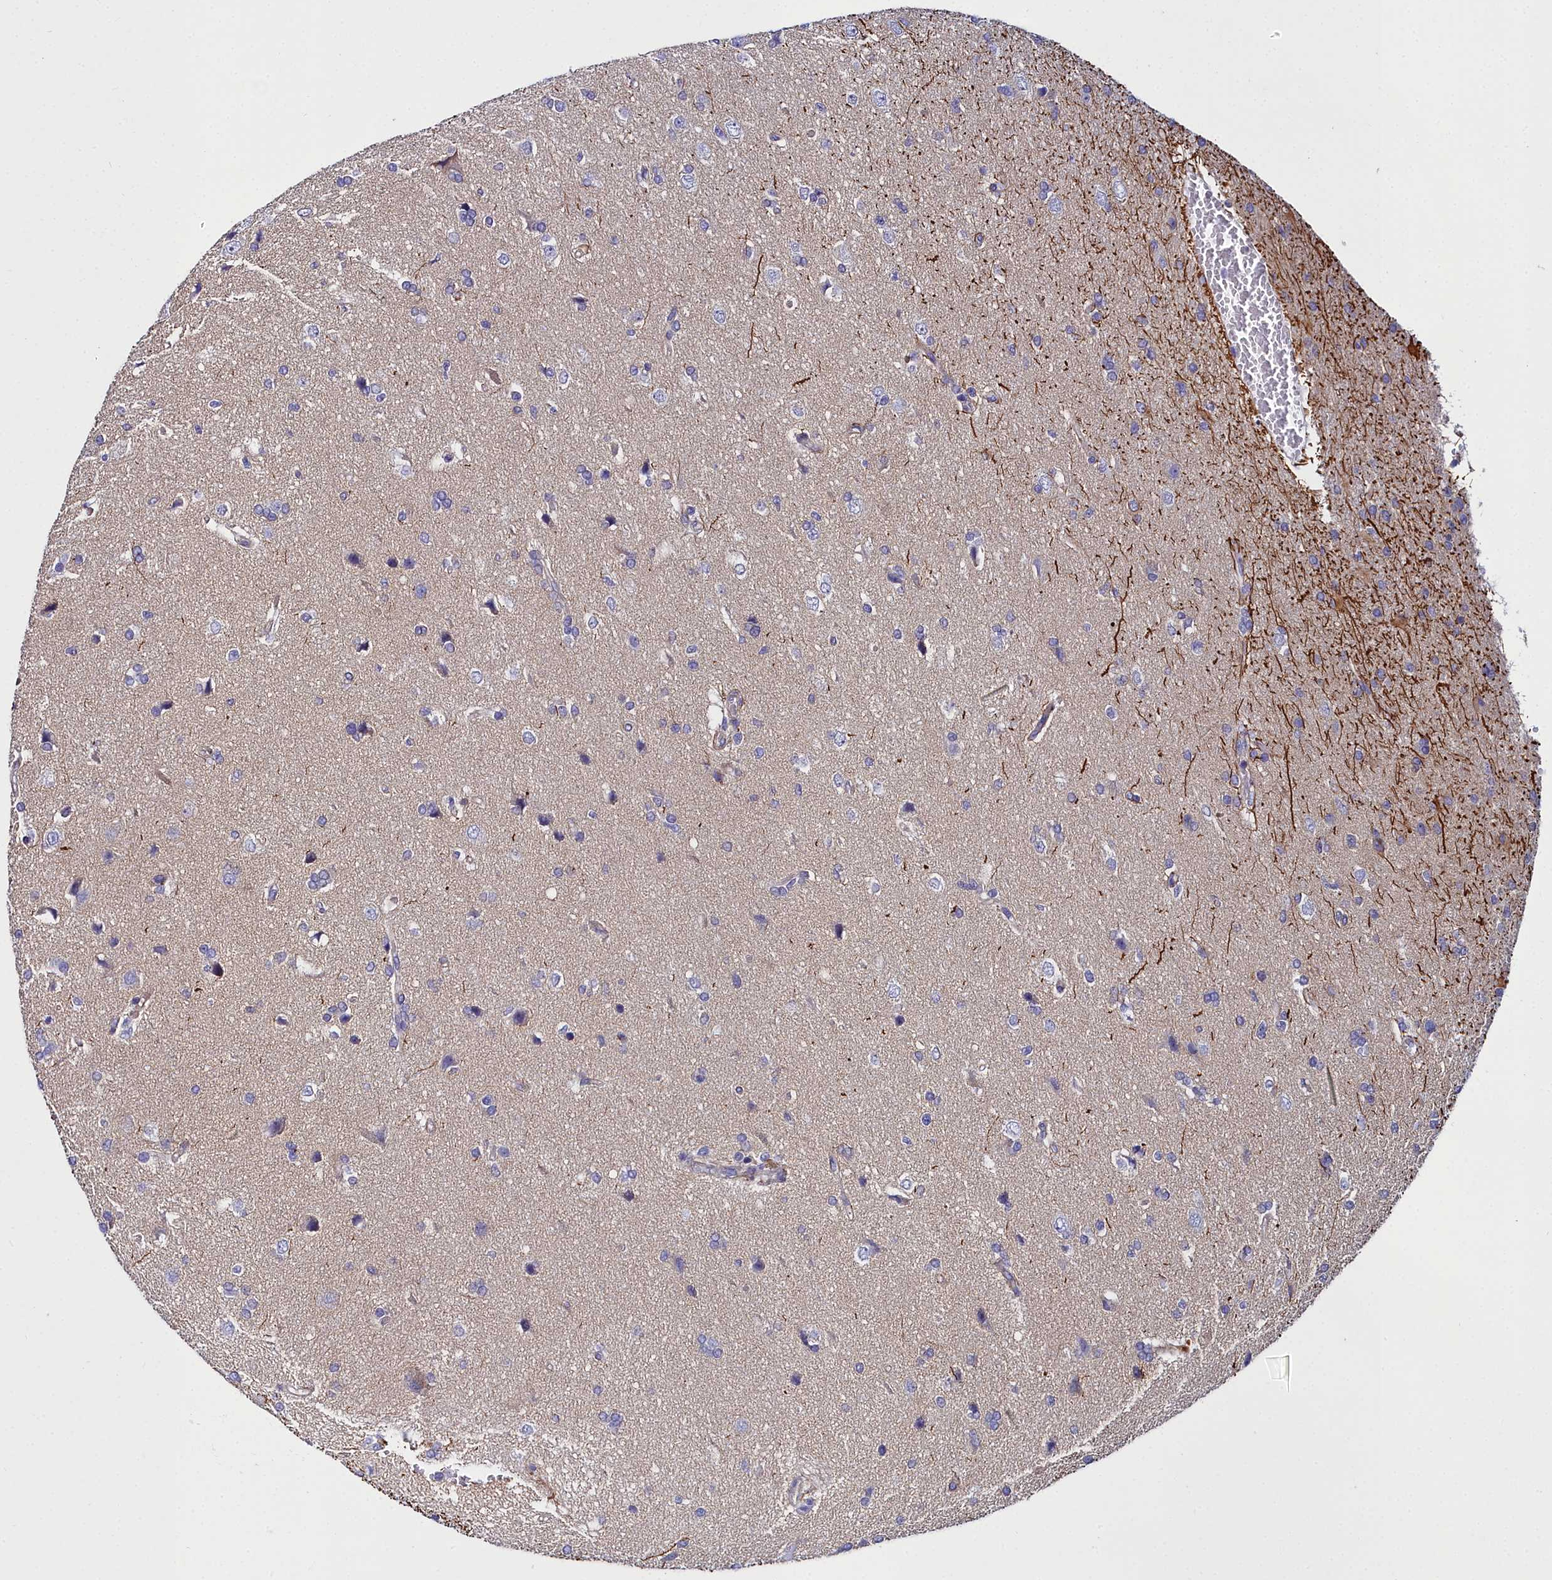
{"staining": {"intensity": "negative", "quantity": "none", "location": "none"}, "tissue": "glioma", "cell_type": "Tumor cells", "image_type": "cancer", "snomed": [{"axis": "morphology", "description": "Glioma, malignant, High grade"}, {"axis": "topography", "description": "Brain"}], "caption": "Histopathology image shows no protein expression in tumor cells of glioma tissue.", "gene": "FADS3", "patient": {"sex": "male", "age": 56}}